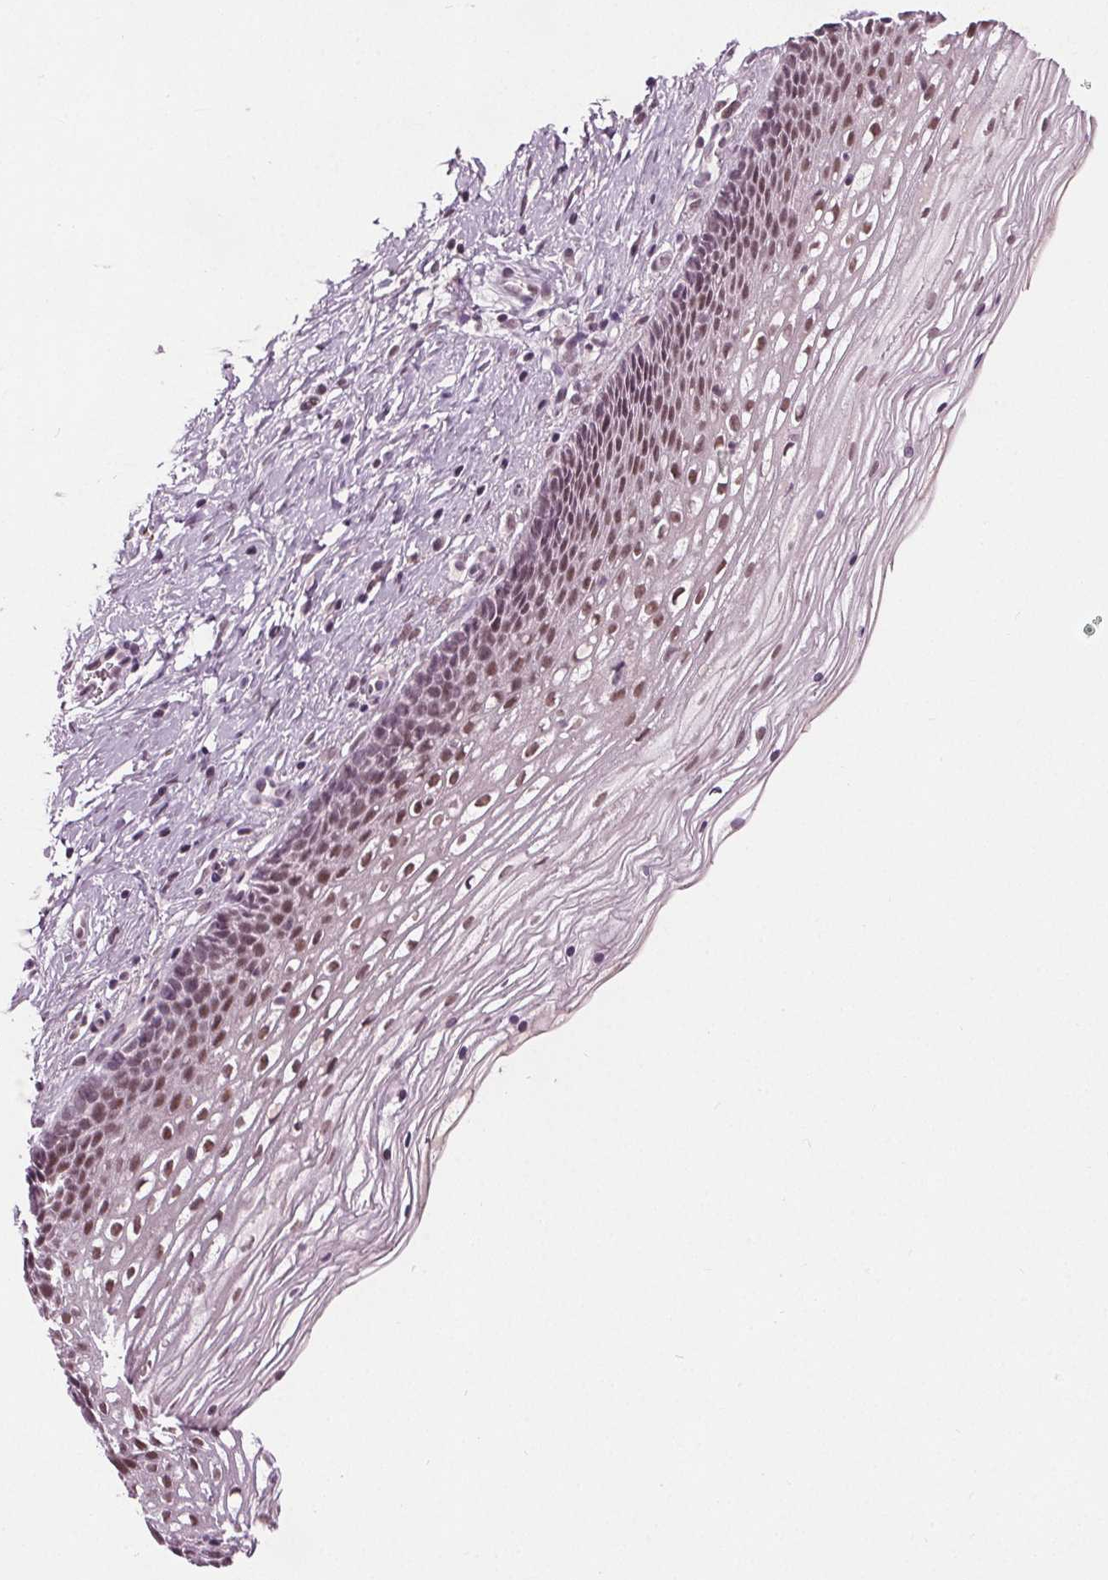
{"staining": {"intensity": "moderate", "quantity": ">75%", "location": "nuclear"}, "tissue": "cervix", "cell_type": "Glandular cells", "image_type": "normal", "snomed": [{"axis": "morphology", "description": "Normal tissue, NOS"}, {"axis": "topography", "description": "Cervix"}], "caption": "An immunohistochemistry (IHC) micrograph of benign tissue is shown. Protein staining in brown highlights moderate nuclear positivity in cervix within glandular cells. (DAB (3,3'-diaminobenzidine) IHC, brown staining for protein, blue staining for nuclei).", "gene": "IWS1", "patient": {"sex": "female", "age": 34}}